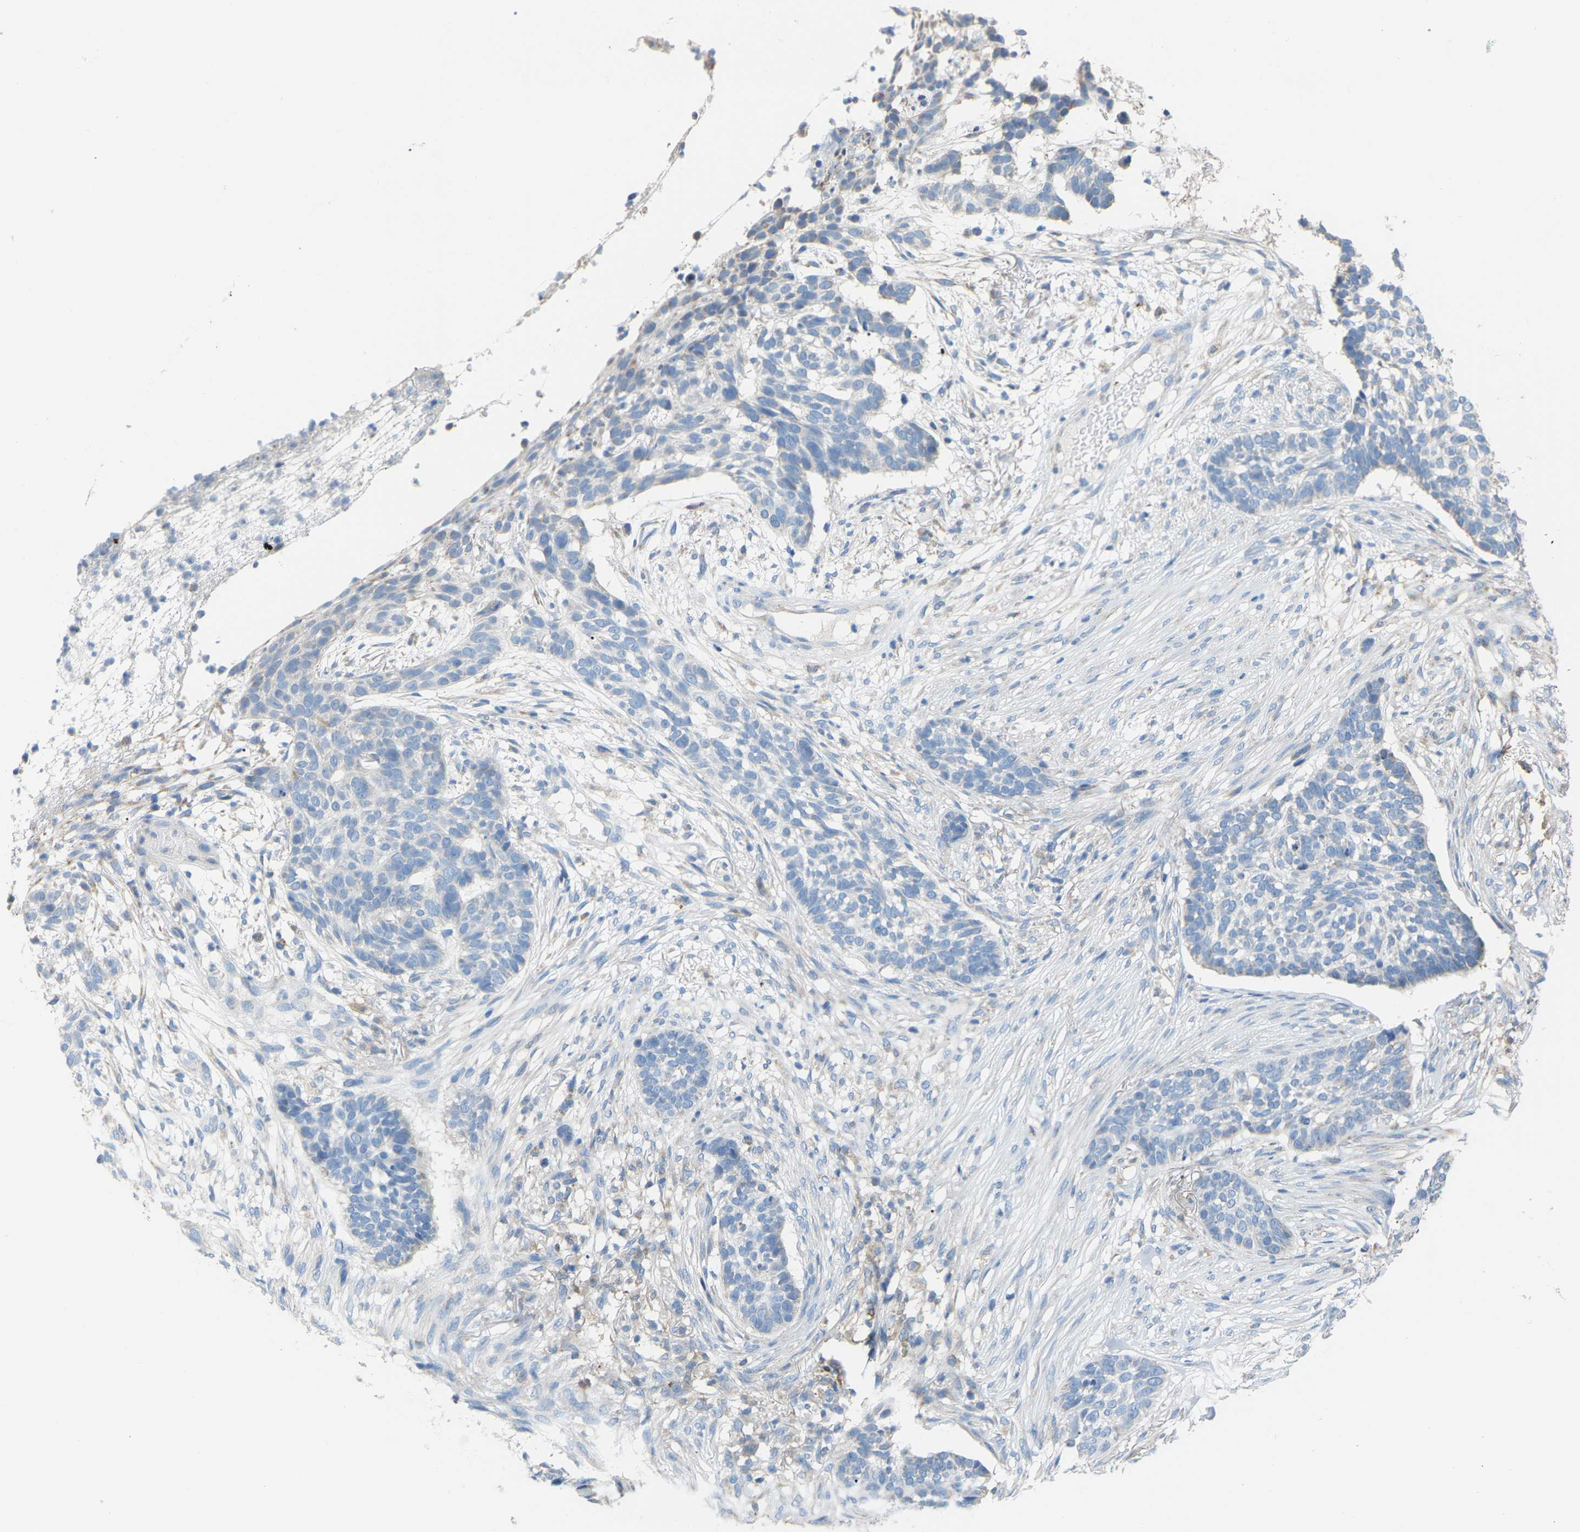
{"staining": {"intensity": "negative", "quantity": "none", "location": "none"}, "tissue": "skin cancer", "cell_type": "Tumor cells", "image_type": "cancer", "snomed": [{"axis": "morphology", "description": "Basal cell carcinoma"}, {"axis": "topography", "description": "Skin"}], "caption": "This is an immunohistochemistry histopathology image of human skin cancer (basal cell carcinoma). There is no positivity in tumor cells.", "gene": "CROT", "patient": {"sex": "male", "age": 85}}